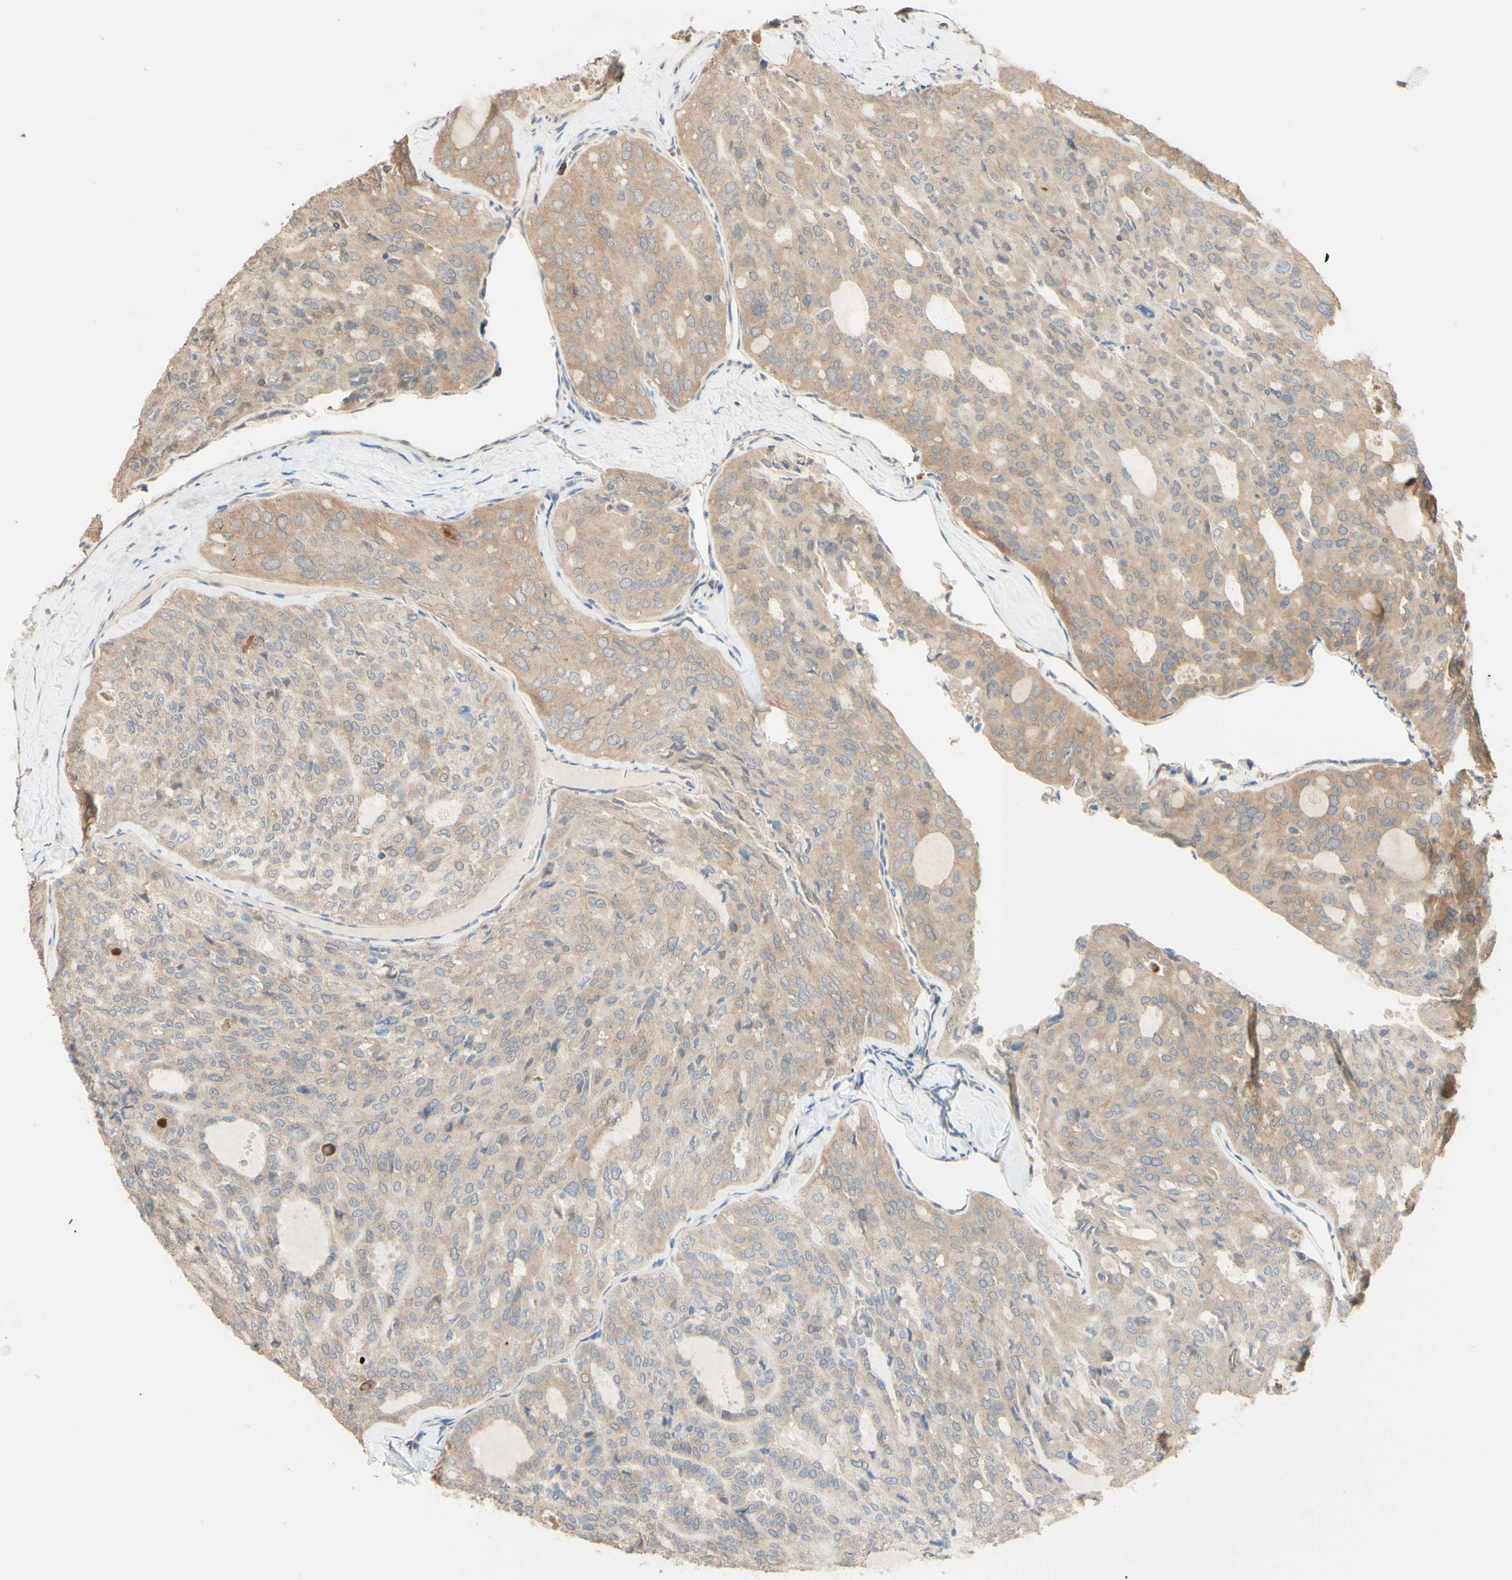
{"staining": {"intensity": "weak", "quantity": "<25%", "location": "cytoplasmic/membranous"}, "tissue": "thyroid cancer", "cell_type": "Tumor cells", "image_type": "cancer", "snomed": [{"axis": "morphology", "description": "Follicular adenoma carcinoma, NOS"}, {"axis": "topography", "description": "Thyroid gland"}], "caption": "Histopathology image shows no protein staining in tumor cells of thyroid follicular adenoma carcinoma tissue.", "gene": "SMIM19", "patient": {"sex": "male", "age": 75}}